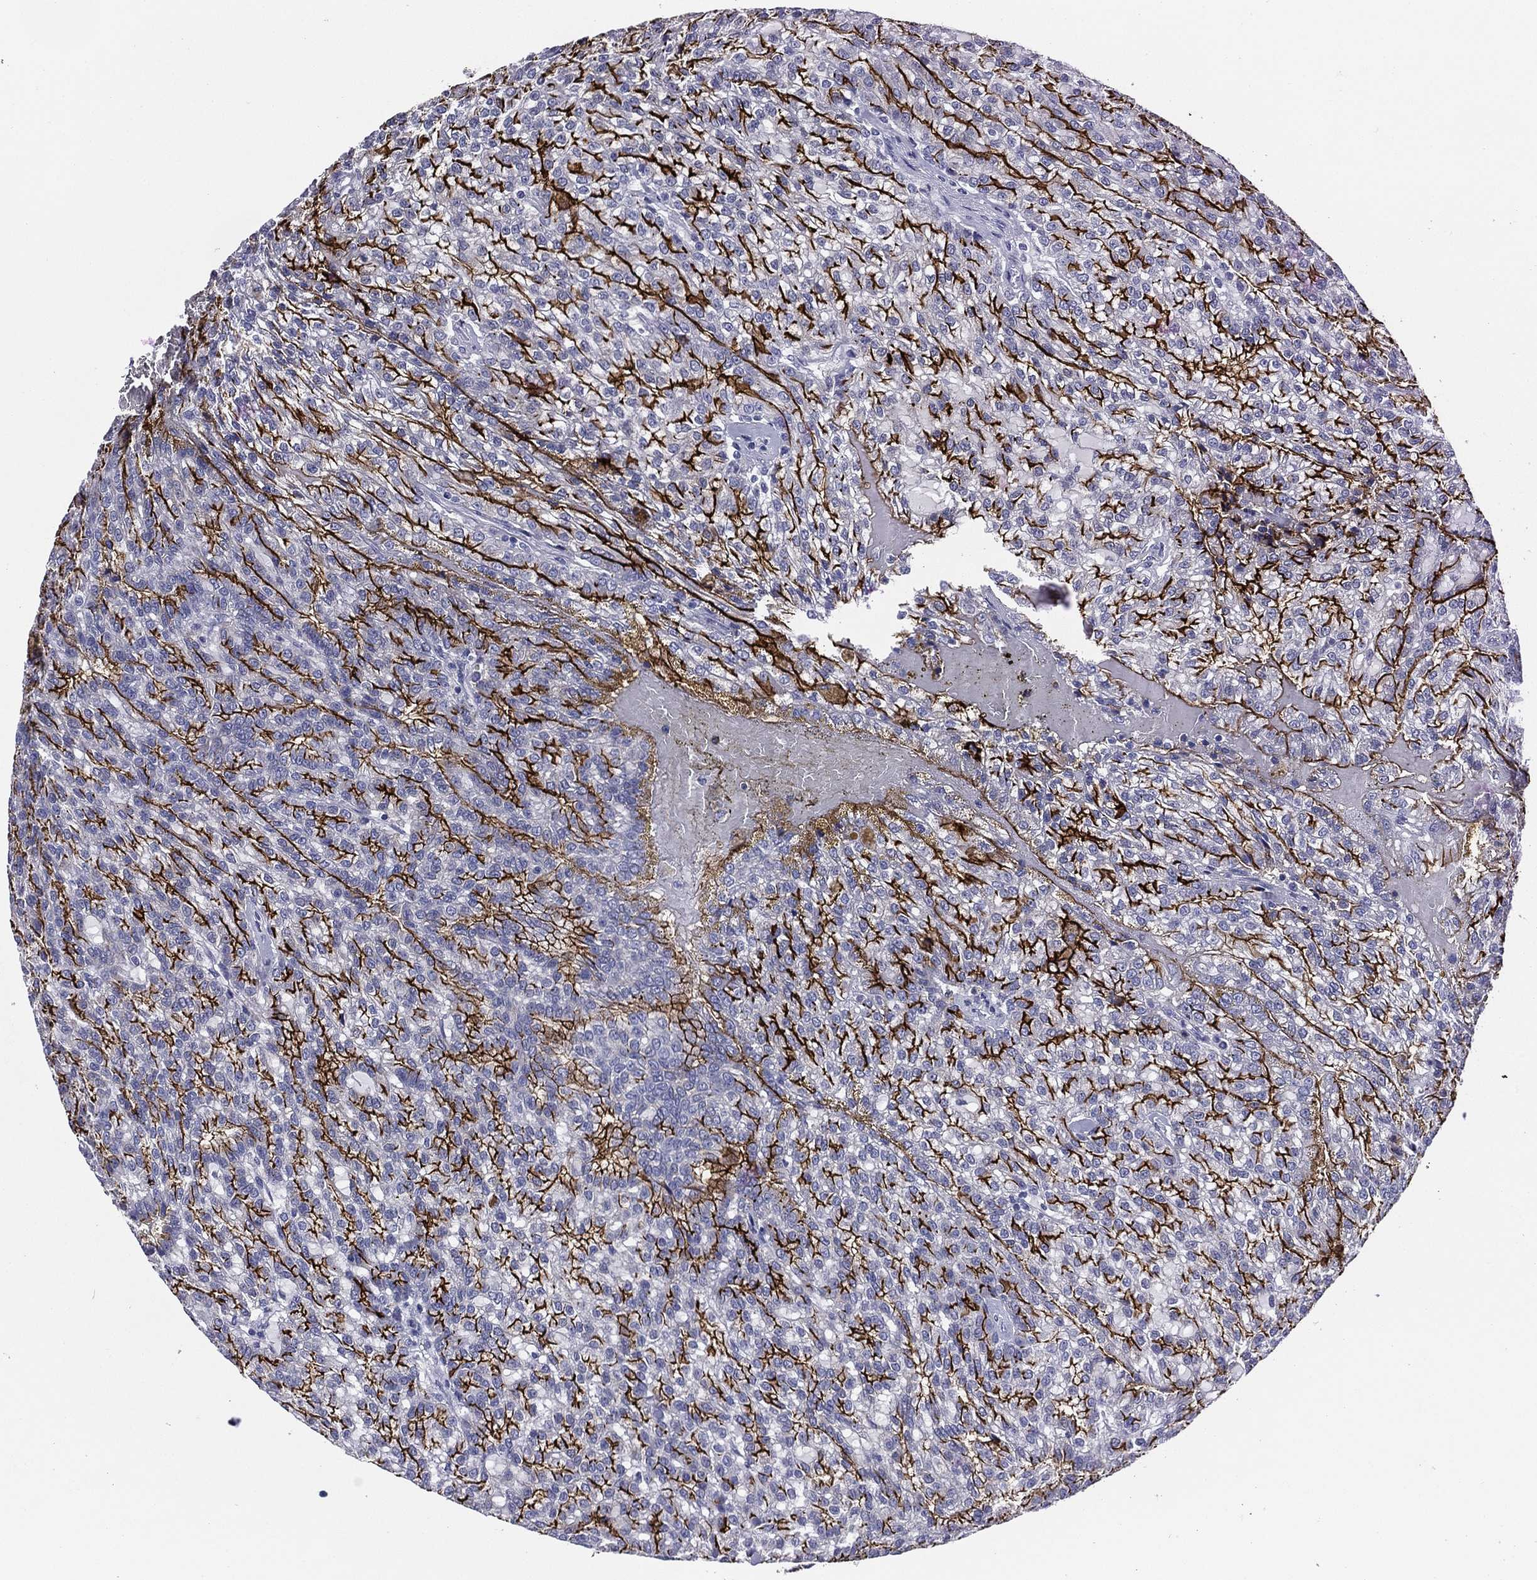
{"staining": {"intensity": "strong", "quantity": "25%-75%", "location": "cytoplasmic/membranous"}, "tissue": "renal cancer", "cell_type": "Tumor cells", "image_type": "cancer", "snomed": [{"axis": "morphology", "description": "Adenocarcinoma, NOS"}, {"axis": "topography", "description": "Kidney"}], "caption": "An immunohistochemistry (IHC) image of tumor tissue is shown. Protein staining in brown highlights strong cytoplasmic/membranous positivity in renal adenocarcinoma within tumor cells.", "gene": "ACE2", "patient": {"sex": "male", "age": 63}}